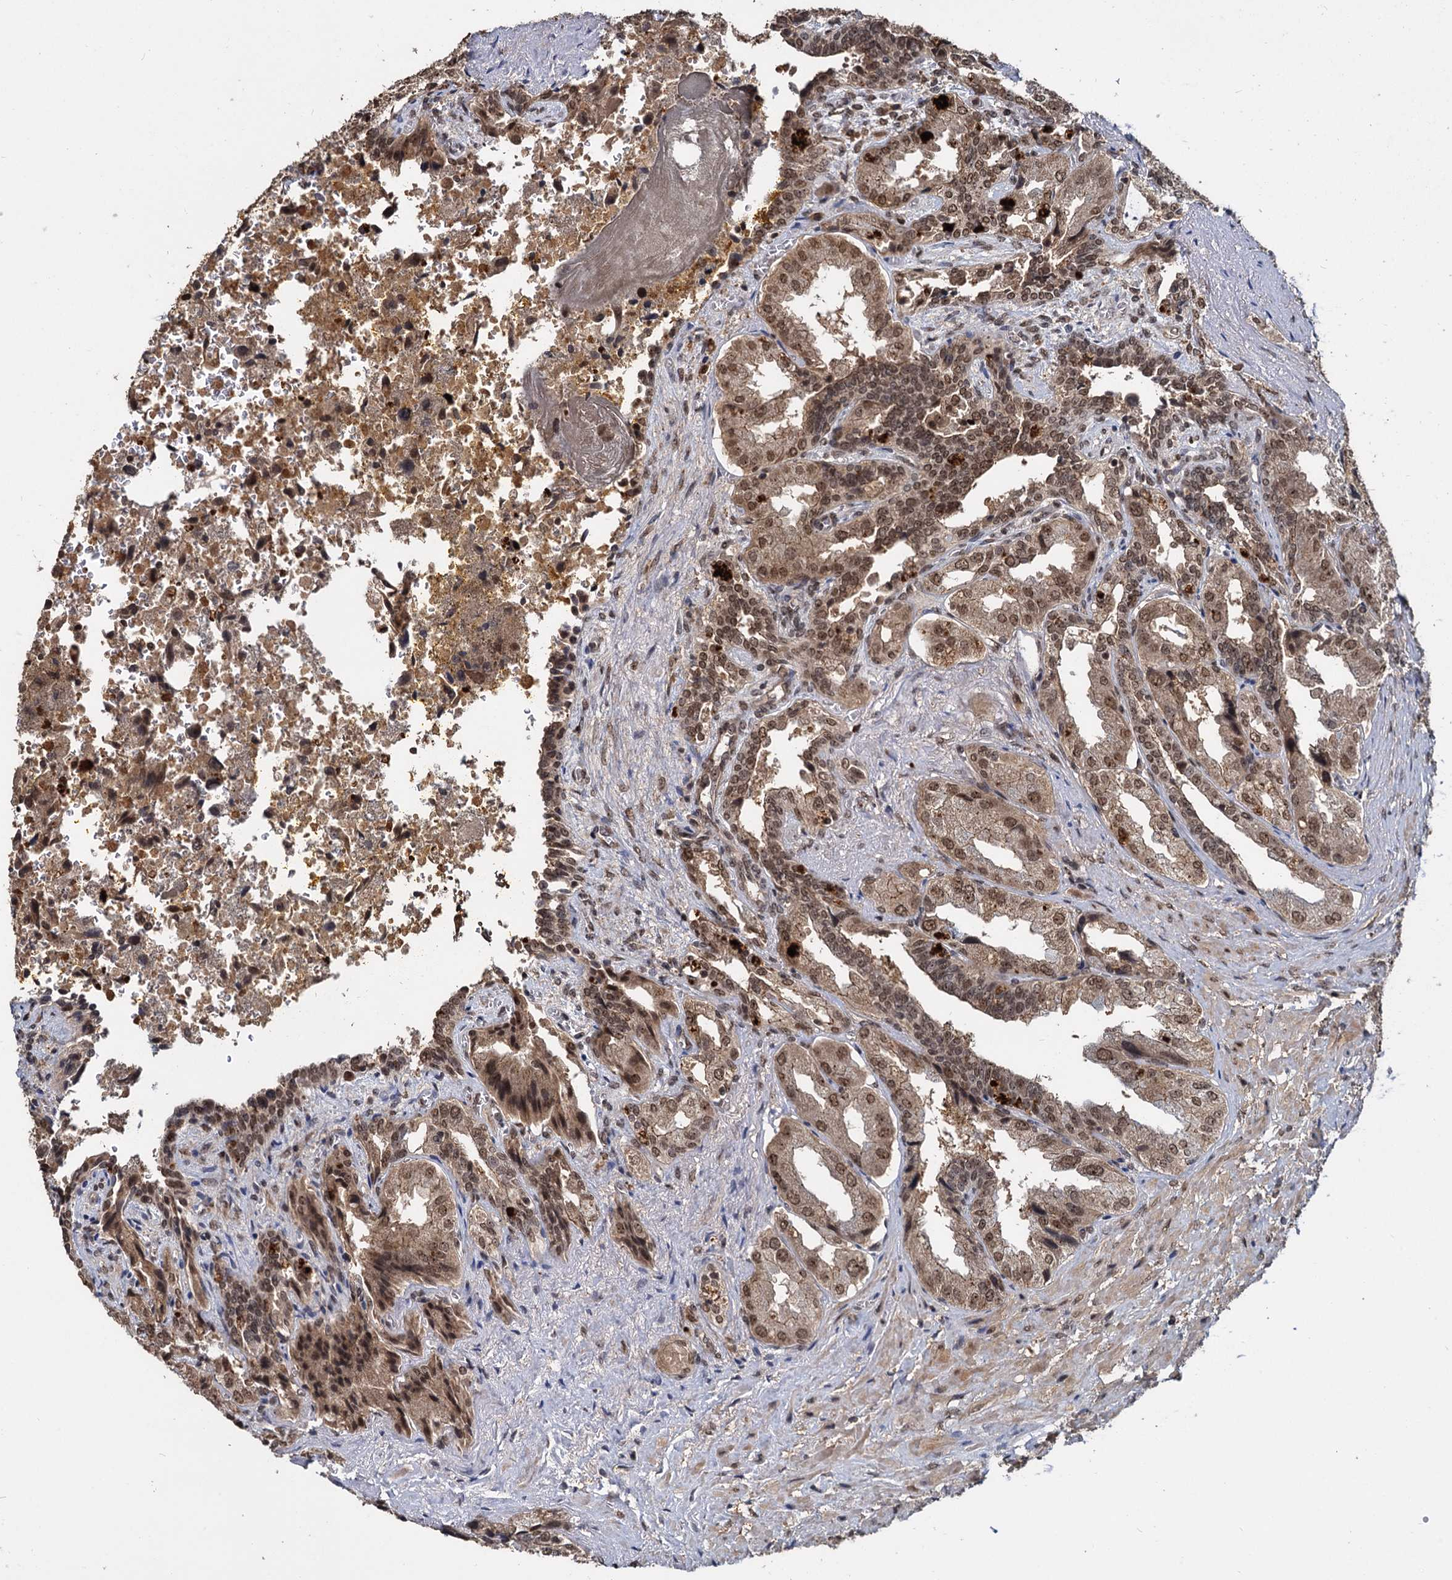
{"staining": {"intensity": "moderate", "quantity": ">75%", "location": "cytoplasmic/membranous,nuclear"}, "tissue": "seminal vesicle", "cell_type": "Glandular cells", "image_type": "normal", "snomed": [{"axis": "morphology", "description": "Normal tissue, NOS"}, {"axis": "topography", "description": "Seminal veicle"}], "caption": "The micrograph demonstrates staining of benign seminal vesicle, revealing moderate cytoplasmic/membranous,nuclear protein expression (brown color) within glandular cells.", "gene": "FAM216B", "patient": {"sex": "male", "age": 63}}